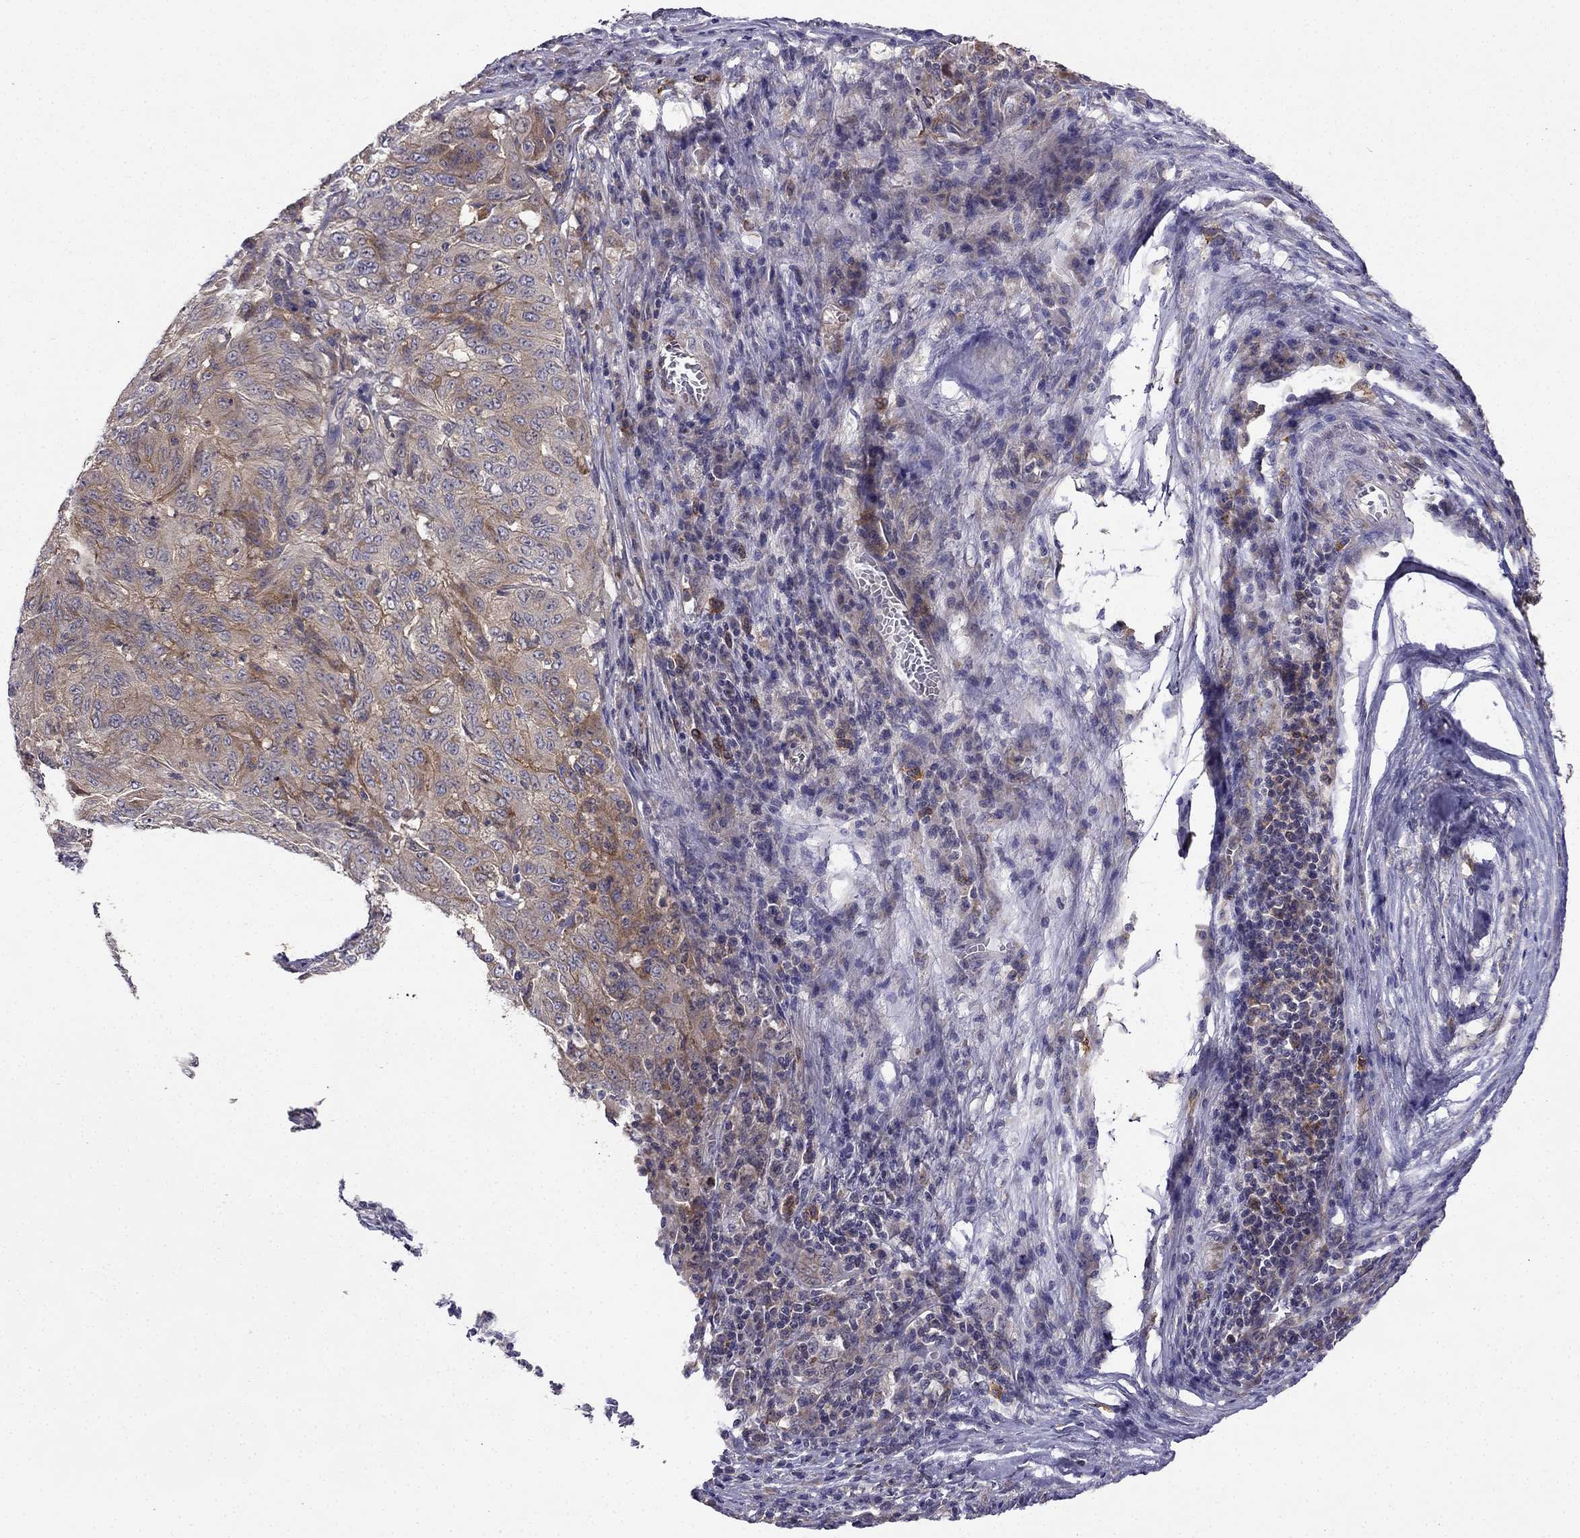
{"staining": {"intensity": "strong", "quantity": "<25%", "location": "cytoplasmic/membranous"}, "tissue": "pancreatic cancer", "cell_type": "Tumor cells", "image_type": "cancer", "snomed": [{"axis": "morphology", "description": "Adenocarcinoma, NOS"}, {"axis": "topography", "description": "Pancreas"}], "caption": "IHC image of neoplastic tissue: adenocarcinoma (pancreatic) stained using immunohistochemistry shows medium levels of strong protein expression localized specifically in the cytoplasmic/membranous of tumor cells, appearing as a cytoplasmic/membranous brown color.", "gene": "STXBP5", "patient": {"sex": "male", "age": 63}}